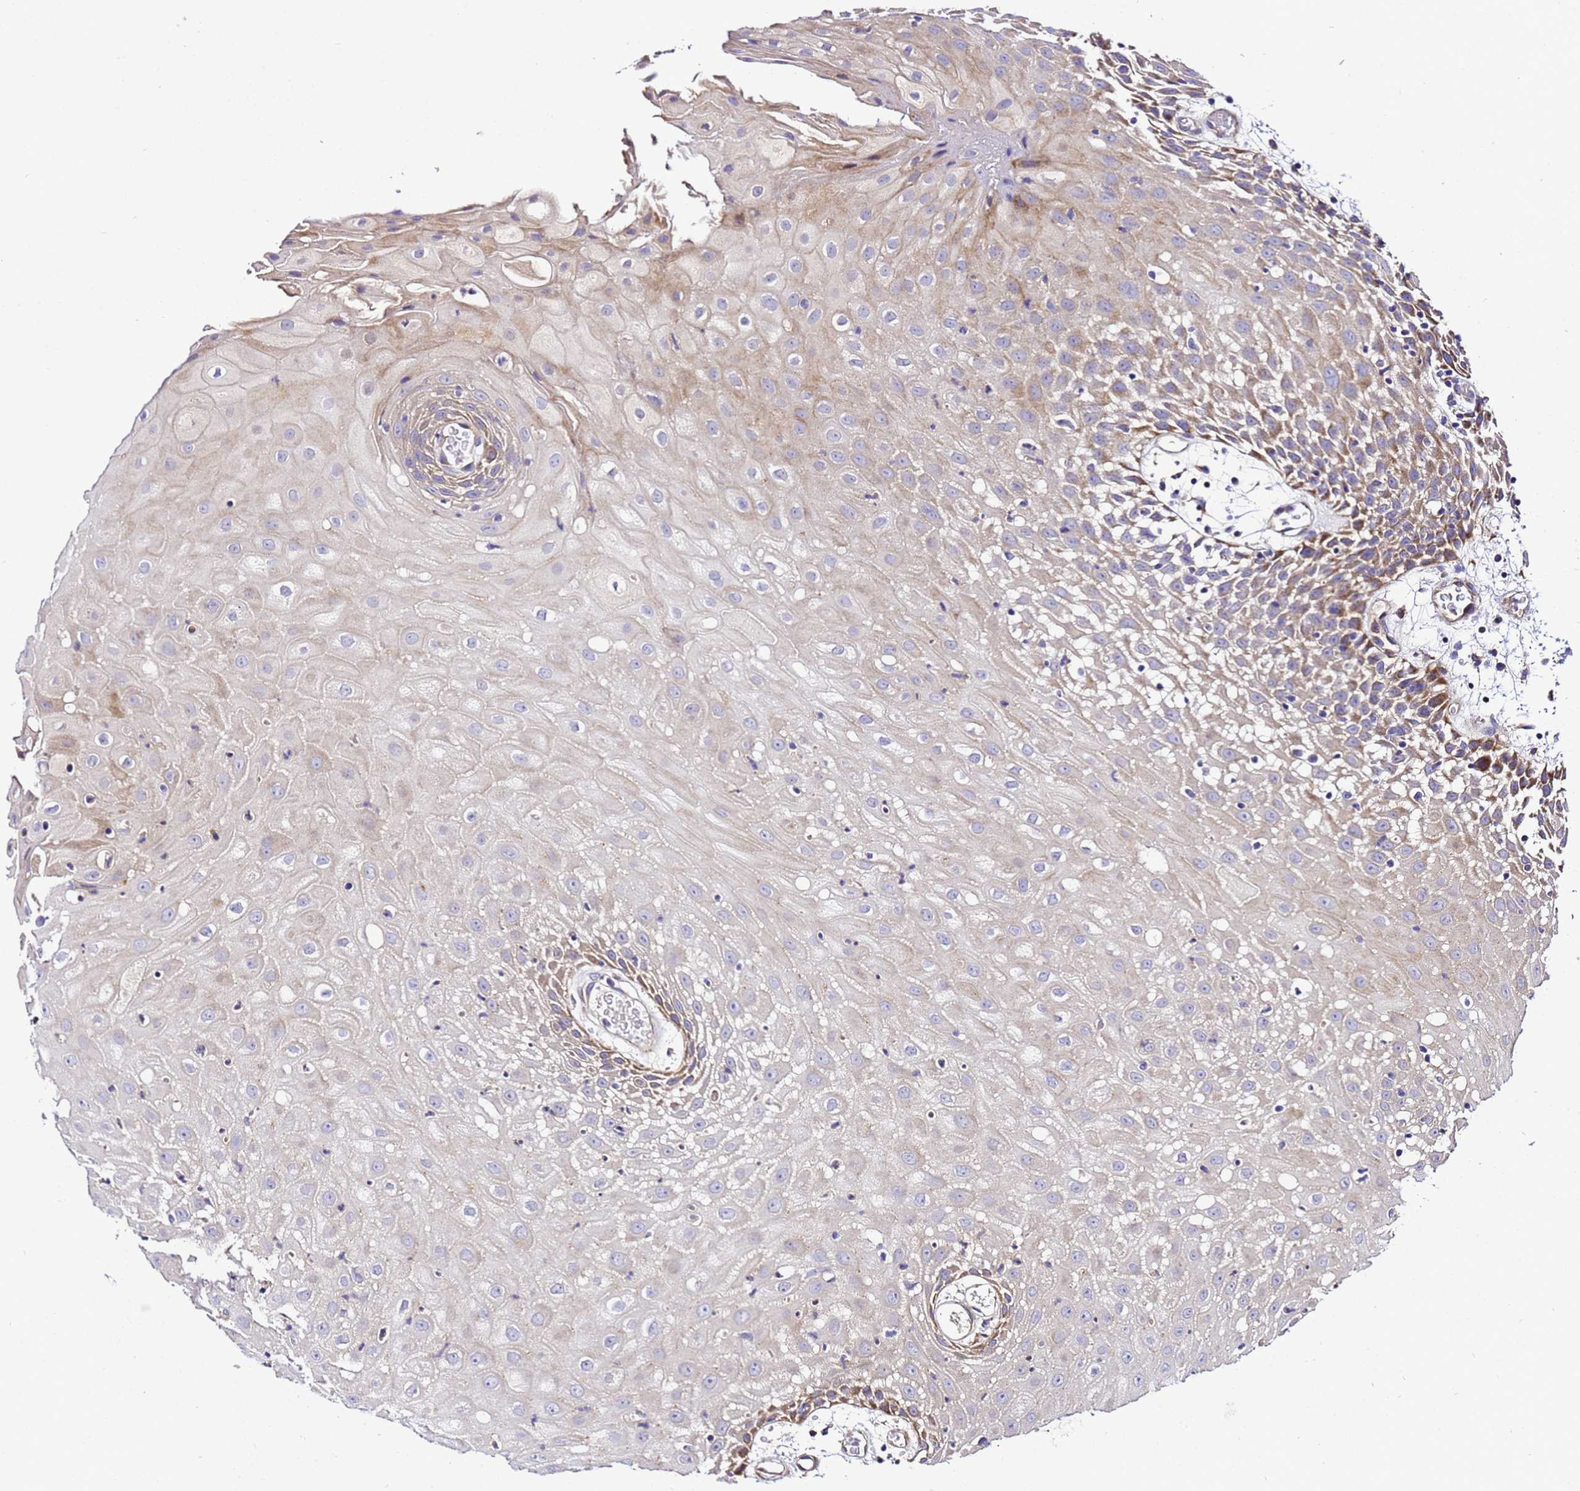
{"staining": {"intensity": "moderate", "quantity": "25%-75%", "location": "cytoplasmic/membranous"}, "tissue": "oral mucosa", "cell_type": "Squamous epithelial cells", "image_type": "normal", "snomed": [{"axis": "morphology", "description": "Normal tissue, NOS"}, {"axis": "topography", "description": "Skeletal muscle"}, {"axis": "topography", "description": "Oral tissue"}, {"axis": "topography", "description": "Salivary gland"}, {"axis": "topography", "description": "Peripheral nerve tissue"}], "caption": "About 25%-75% of squamous epithelial cells in normal human oral mucosa demonstrate moderate cytoplasmic/membranous protein positivity as visualized by brown immunohistochemical staining.", "gene": "ZNF417", "patient": {"sex": "male", "age": 54}}